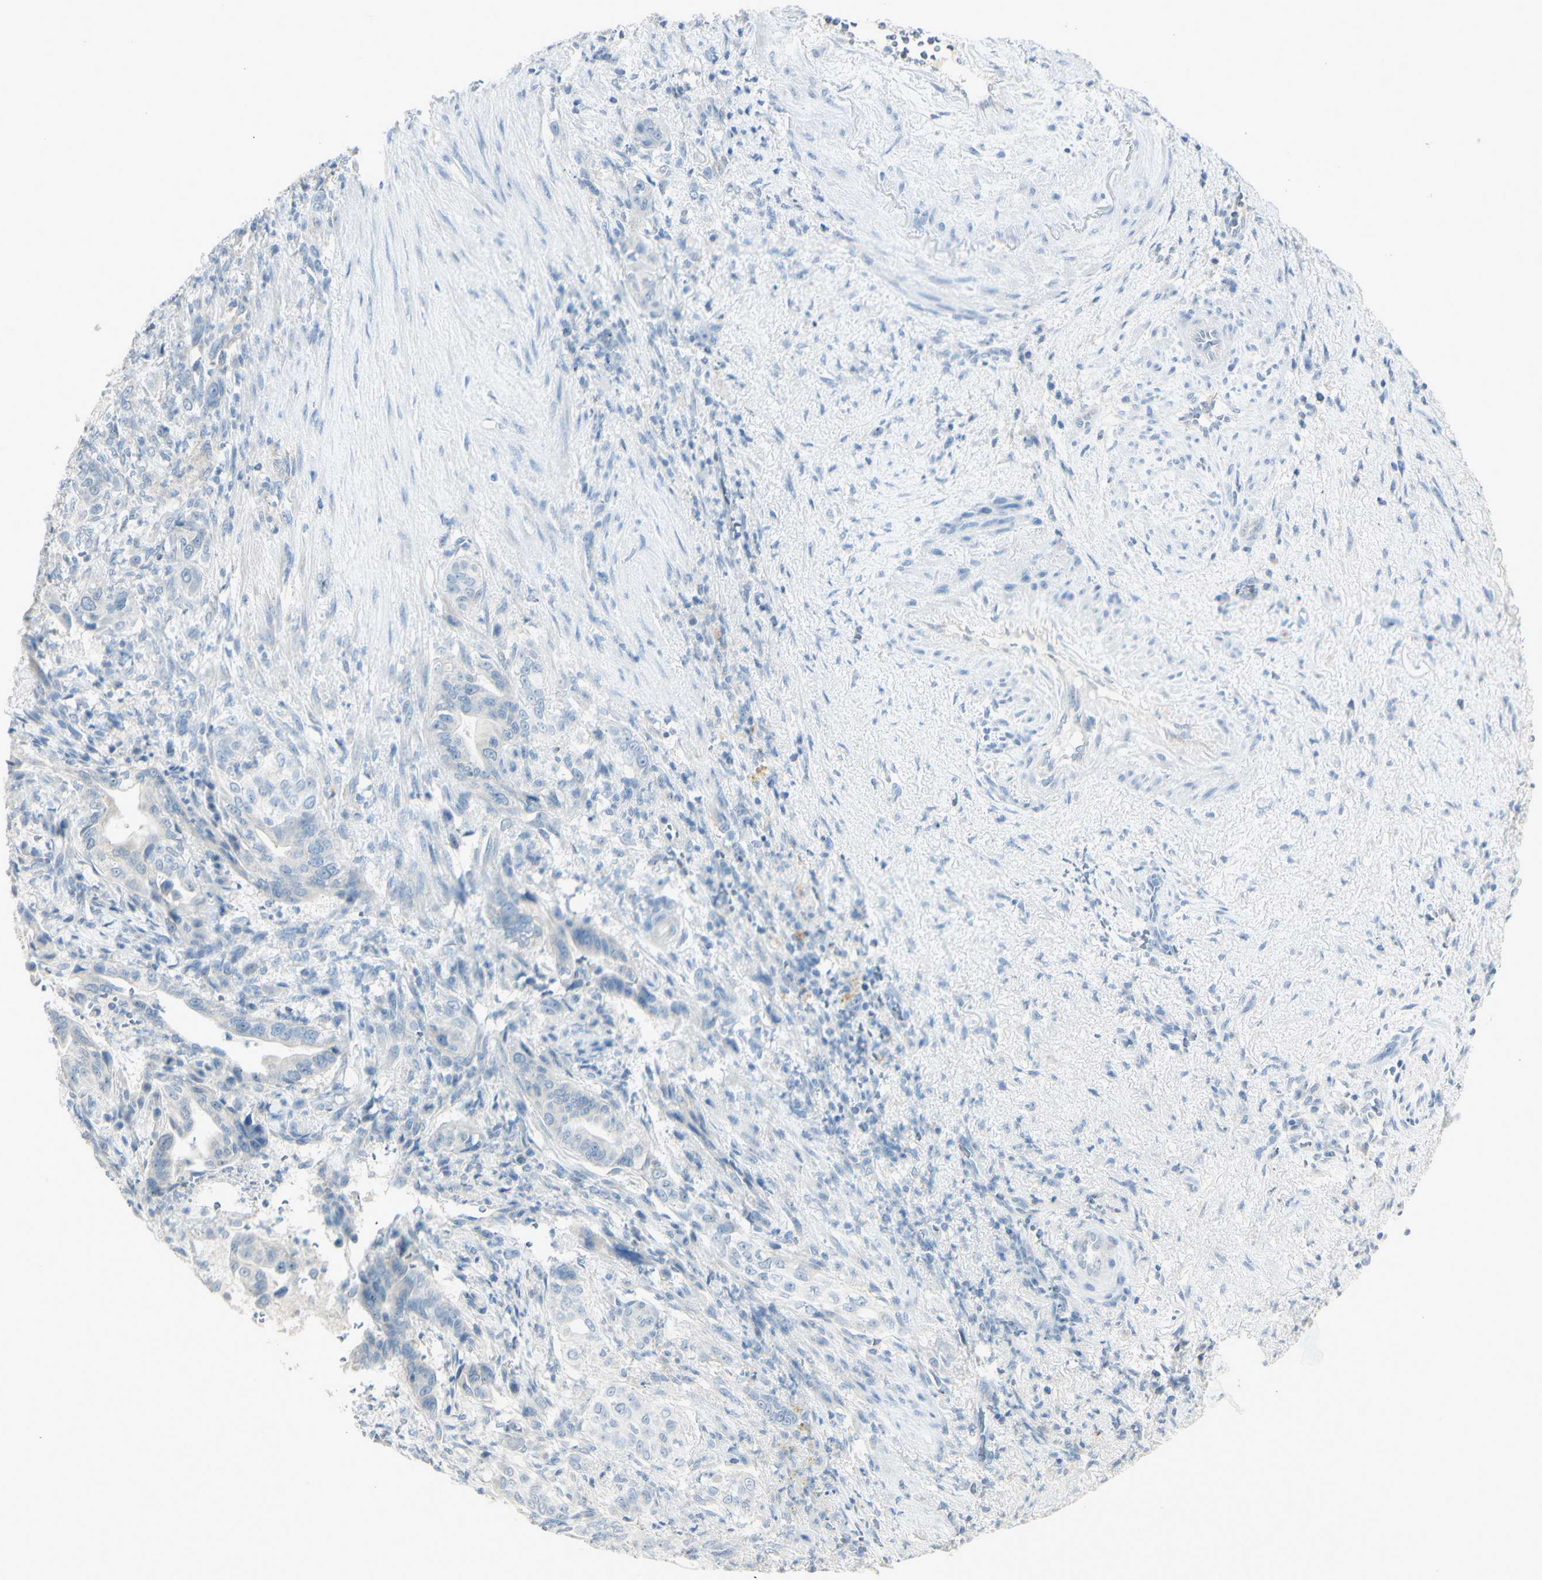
{"staining": {"intensity": "negative", "quantity": "none", "location": "none"}, "tissue": "liver cancer", "cell_type": "Tumor cells", "image_type": "cancer", "snomed": [{"axis": "morphology", "description": "Cholangiocarcinoma"}, {"axis": "topography", "description": "Liver"}], "caption": "IHC micrograph of neoplastic tissue: liver cholangiocarcinoma stained with DAB shows no significant protein positivity in tumor cells. The staining was performed using DAB to visualize the protein expression in brown, while the nuclei were stained in blue with hematoxylin (Magnification: 20x).", "gene": "ART3", "patient": {"sex": "female", "age": 67}}